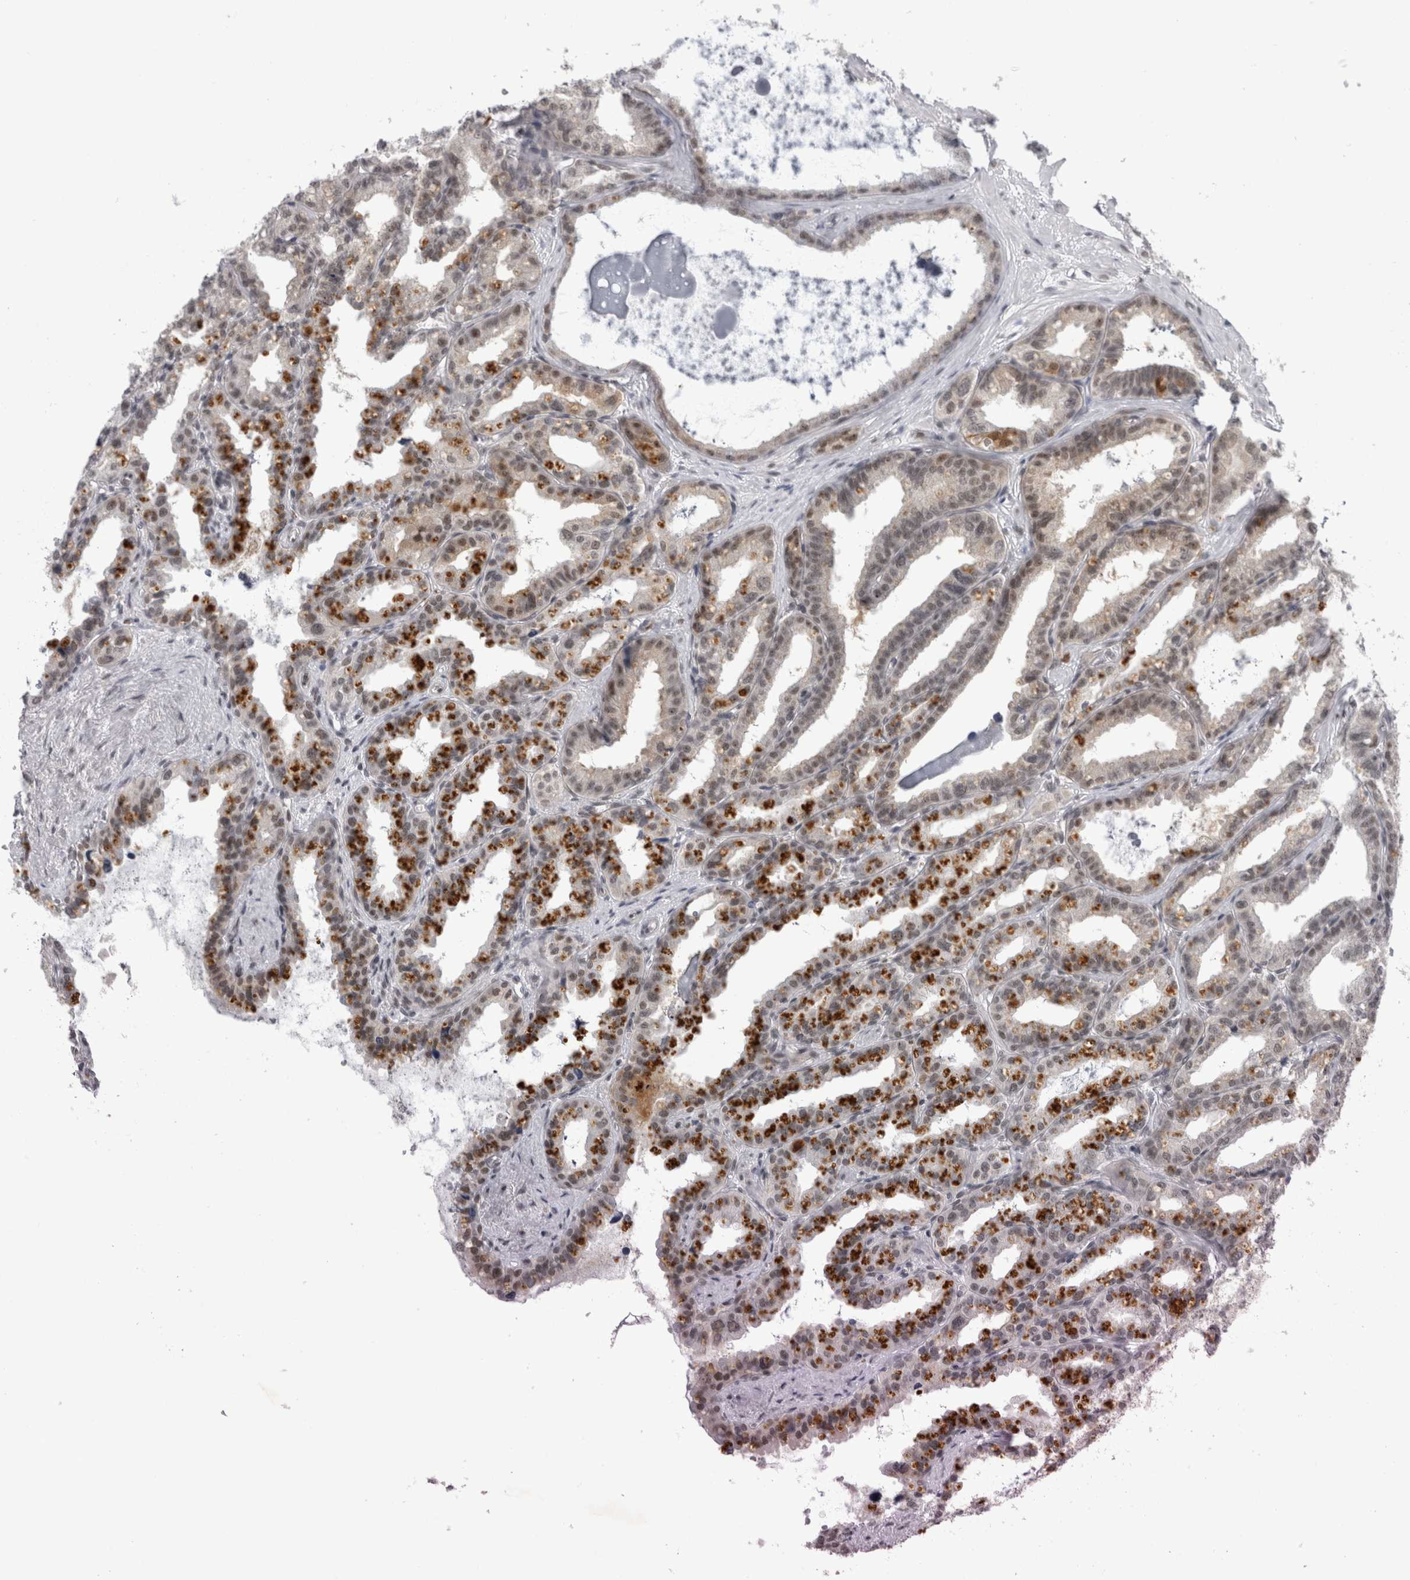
{"staining": {"intensity": "moderate", "quantity": "25%-75%", "location": "cytoplasmic/membranous,nuclear"}, "tissue": "seminal vesicle", "cell_type": "Glandular cells", "image_type": "normal", "snomed": [{"axis": "morphology", "description": "Normal tissue, NOS"}, {"axis": "topography", "description": "Prostate"}, {"axis": "topography", "description": "Seminal veicle"}], "caption": "Immunohistochemical staining of unremarkable seminal vesicle shows moderate cytoplasmic/membranous,nuclear protein expression in about 25%-75% of glandular cells.", "gene": "PSMB2", "patient": {"sex": "male", "age": 51}}